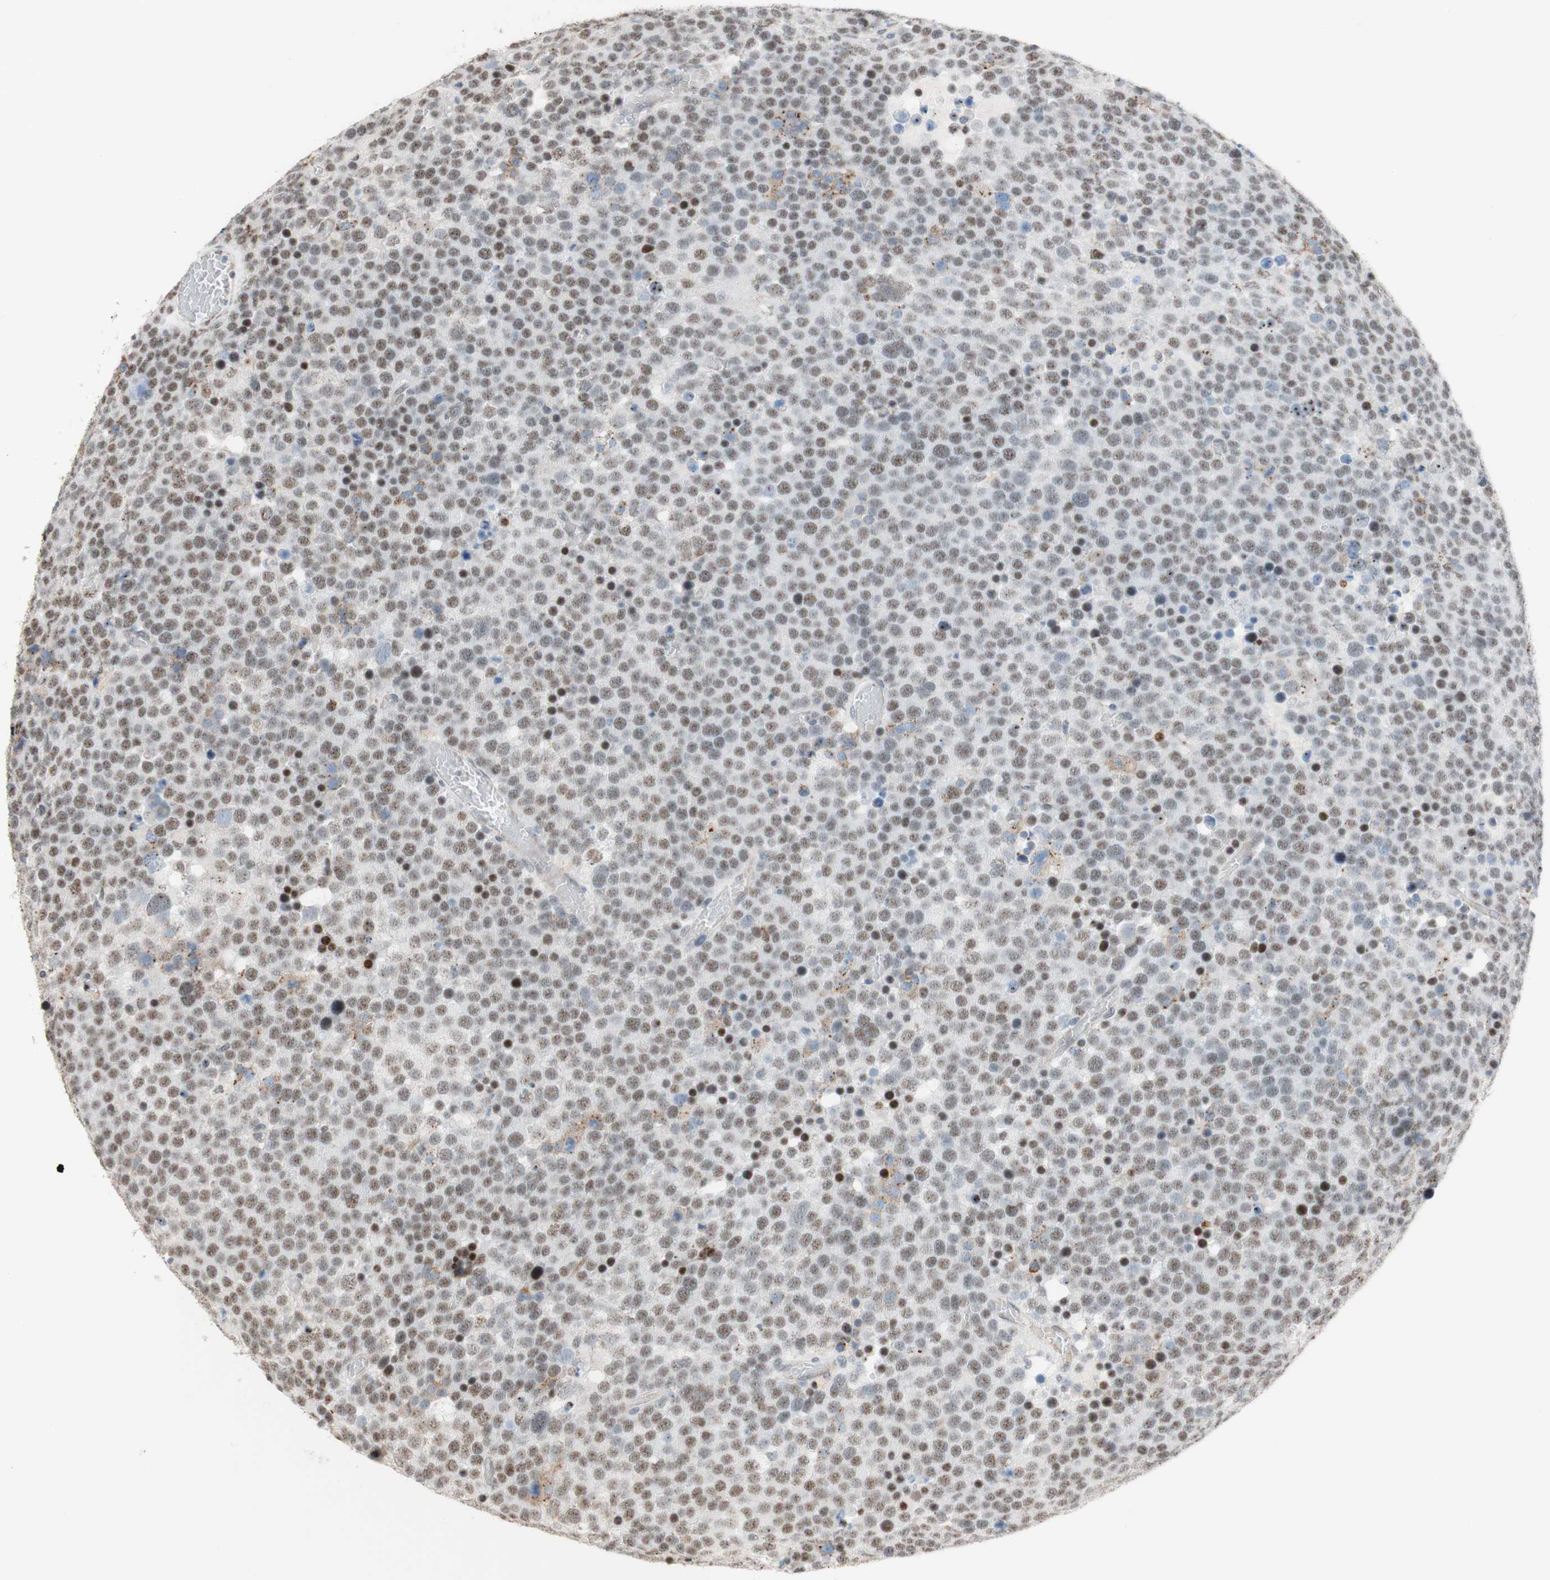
{"staining": {"intensity": "weak", "quantity": ">75%", "location": "nuclear"}, "tissue": "testis cancer", "cell_type": "Tumor cells", "image_type": "cancer", "snomed": [{"axis": "morphology", "description": "Seminoma, NOS"}, {"axis": "topography", "description": "Testis"}], "caption": "Immunohistochemical staining of human testis seminoma displays low levels of weak nuclear protein staining in approximately >75% of tumor cells.", "gene": "SAP18", "patient": {"sex": "male", "age": 71}}